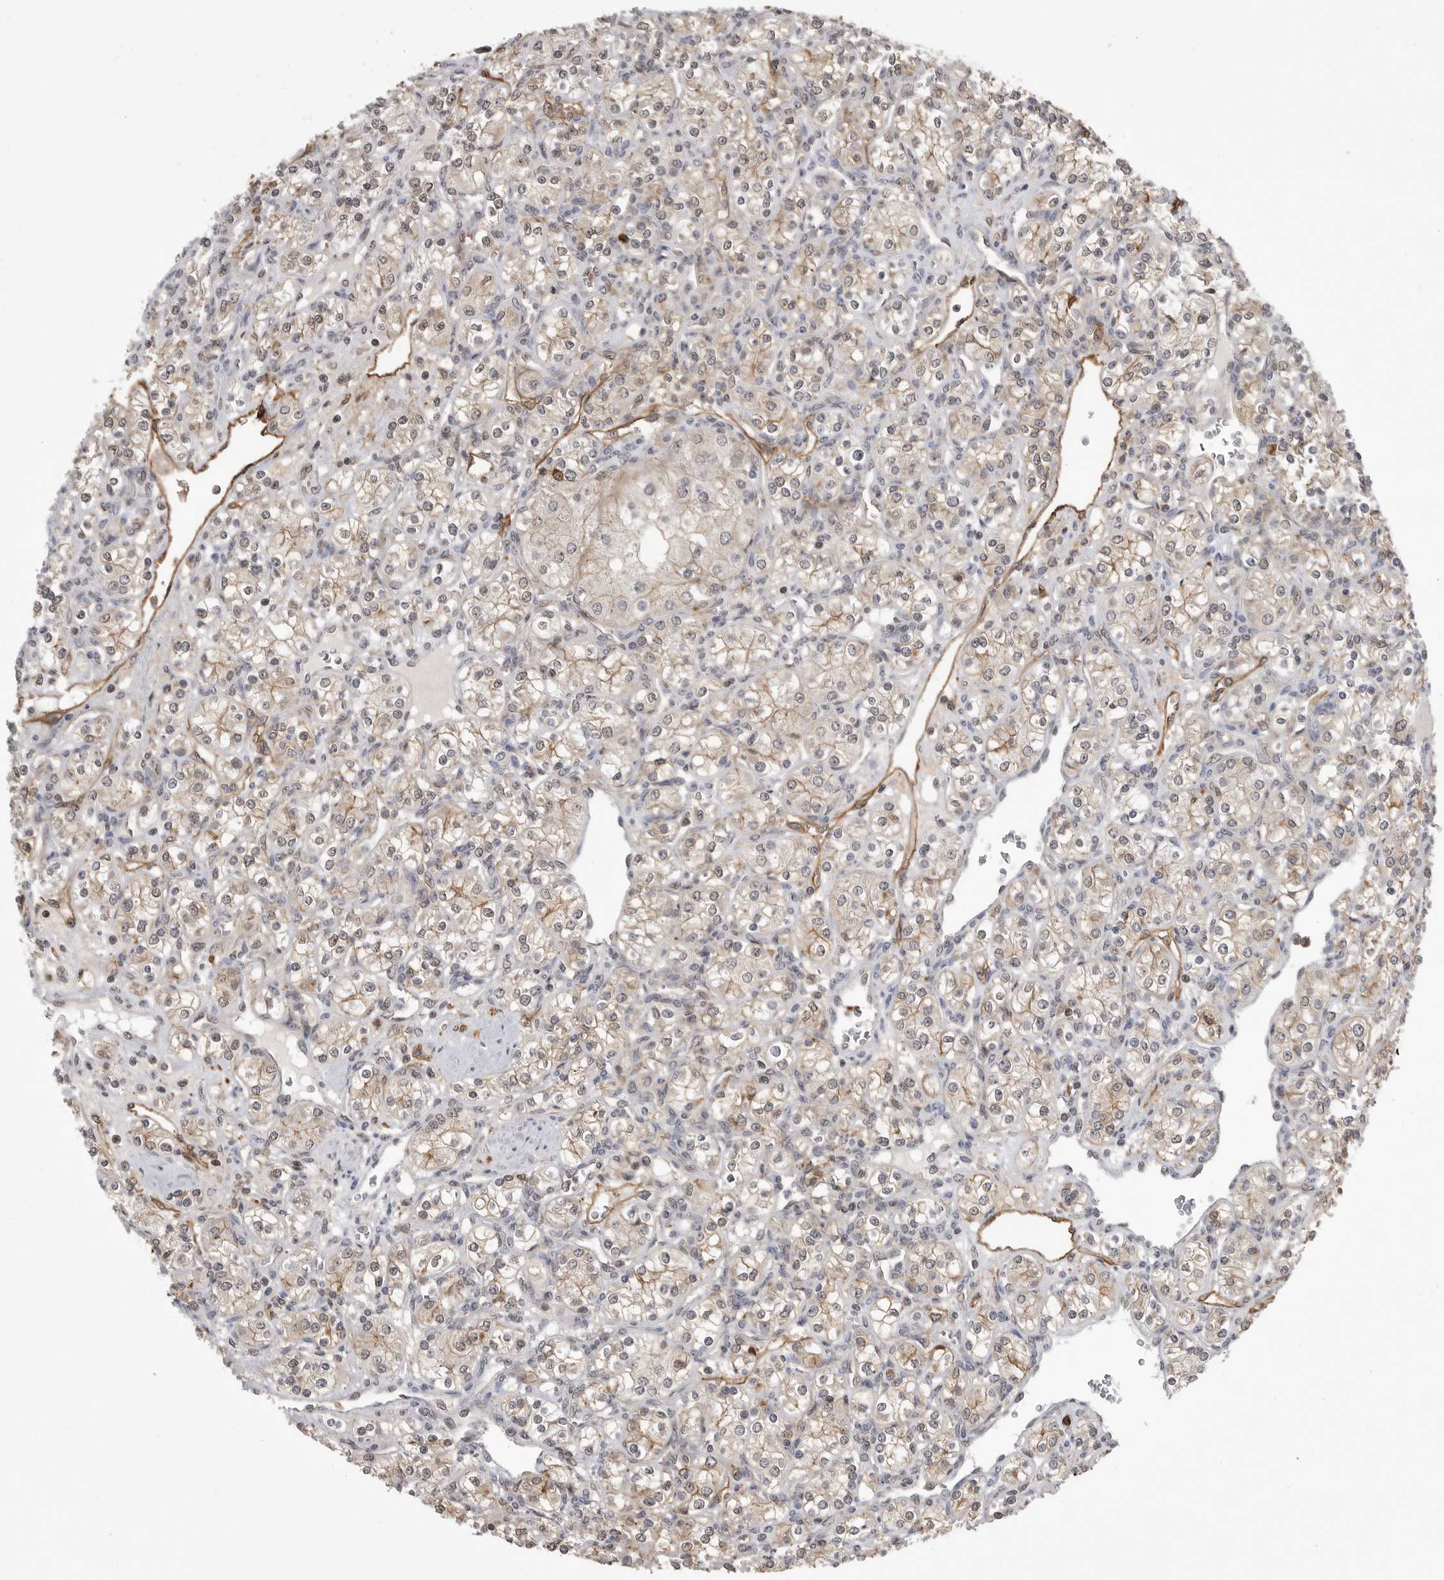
{"staining": {"intensity": "weak", "quantity": ">75%", "location": "cytoplasmic/membranous"}, "tissue": "renal cancer", "cell_type": "Tumor cells", "image_type": "cancer", "snomed": [{"axis": "morphology", "description": "Adenocarcinoma, NOS"}, {"axis": "topography", "description": "Kidney"}], "caption": "A histopathology image showing weak cytoplasmic/membranous staining in about >75% of tumor cells in renal cancer (adenocarcinoma), as visualized by brown immunohistochemical staining.", "gene": "NECTIN1", "patient": {"sex": "male", "age": 77}}